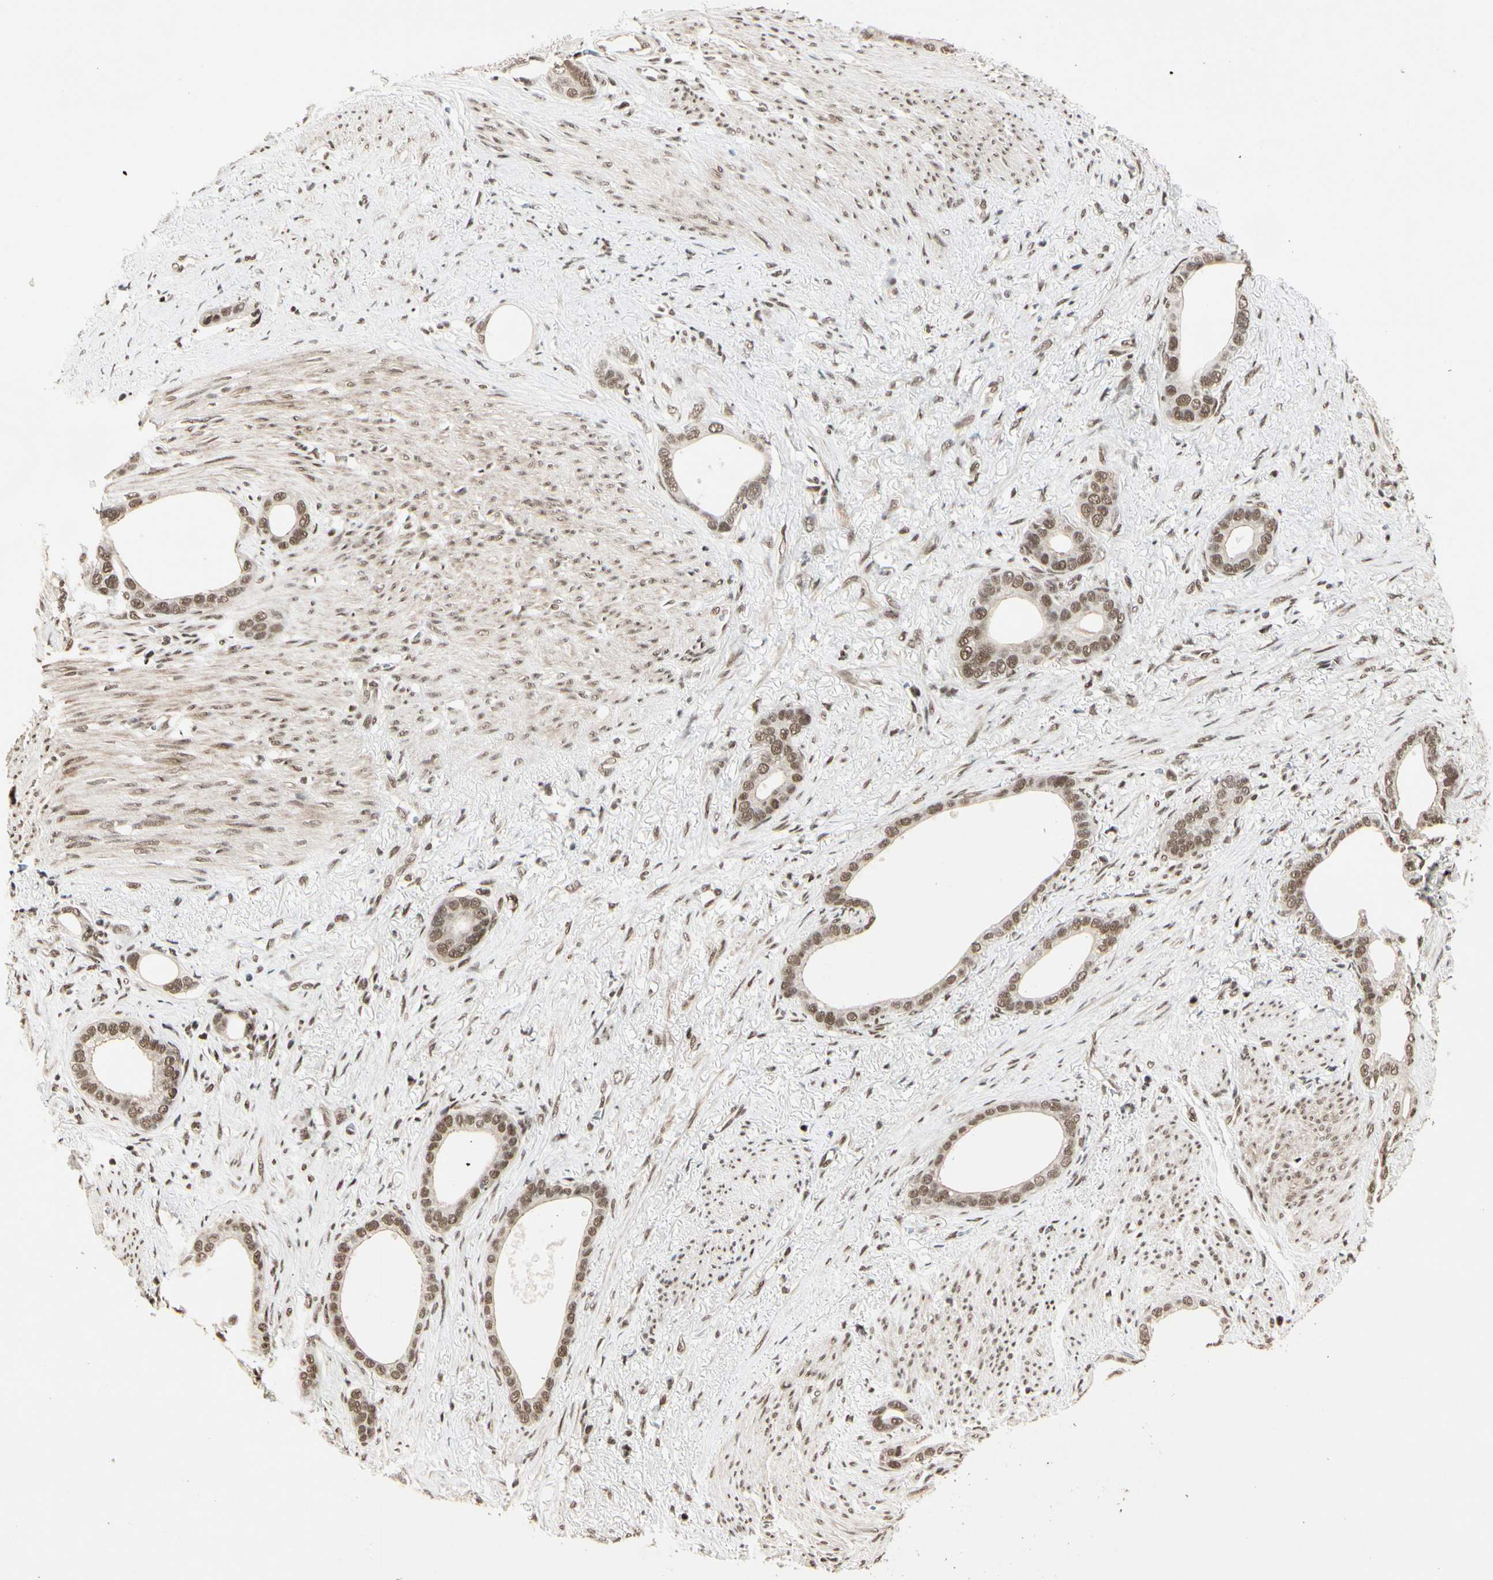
{"staining": {"intensity": "moderate", "quantity": ">75%", "location": "nuclear"}, "tissue": "stomach cancer", "cell_type": "Tumor cells", "image_type": "cancer", "snomed": [{"axis": "morphology", "description": "Adenocarcinoma, NOS"}, {"axis": "topography", "description": "Stomach"}], "caption": "IHC micrograph of neoplastic tissue: stomach adenocarcinoma stained using immunohistochemistry reveals medium levels of moderate protein expression localized specifically in the nuclear of tumor cells, appearing as a nuclear brown color.", "gene": "CHAMP1", "patient": {"sex": "female", "age": 75}}